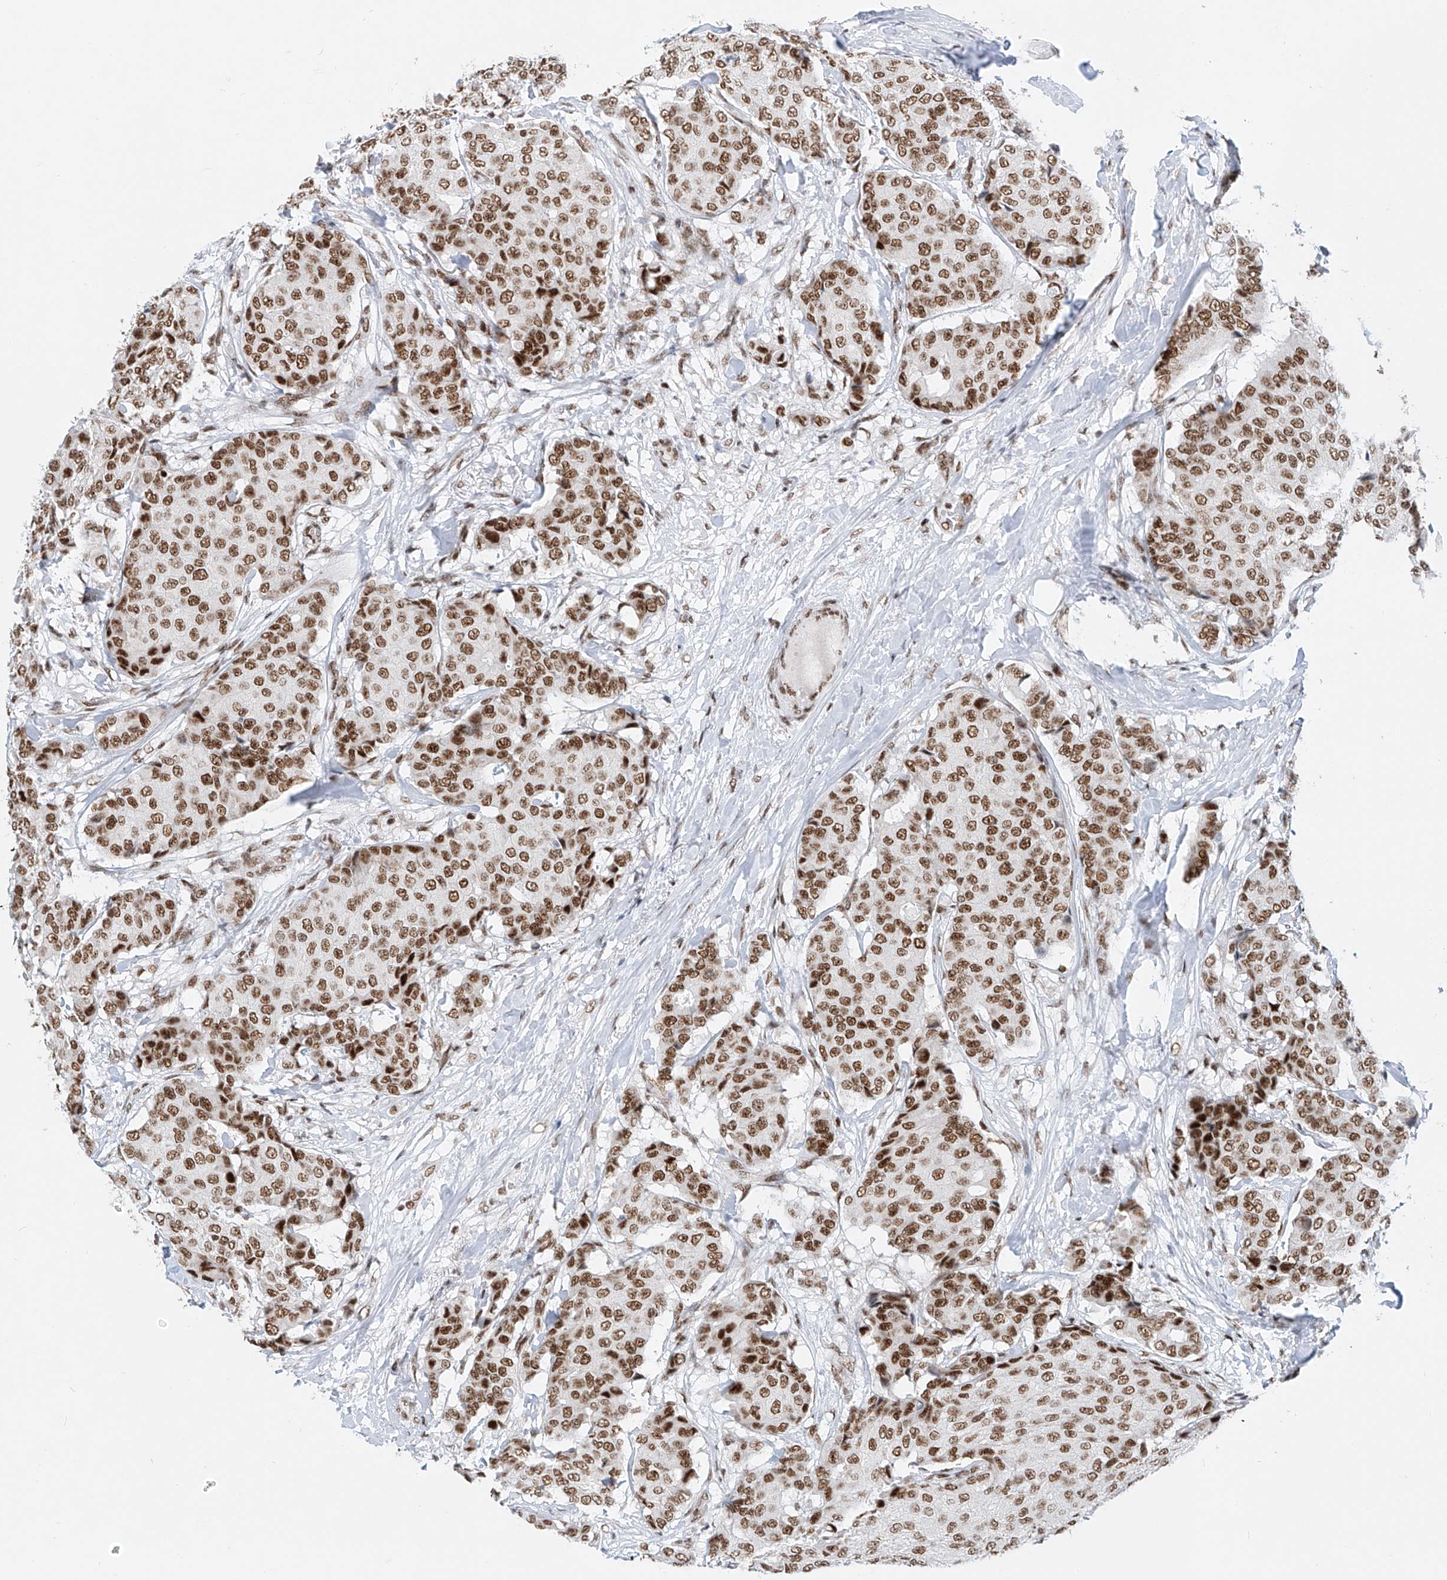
{"staining": {"intensity": "moderate", "quantity": ">75%", "location": "nuclear"}, "tissue": "breast cancer", "cell_type": "Tumor cells", "image_type": "cancer", "snomed": [{"axis": "morphology", "description": "Duct carcinoma"}, {"axis": "topography", "description": "Breast"}], "caption": "A high-resolution photomicrograph shows IHC staining of breast invasive ductal carcinoma, which reveals moderate nuclear expression in approximately >75% of tumor cells.", "gene": "TAF4", "patient": {"sex": "female", "age": 75}}